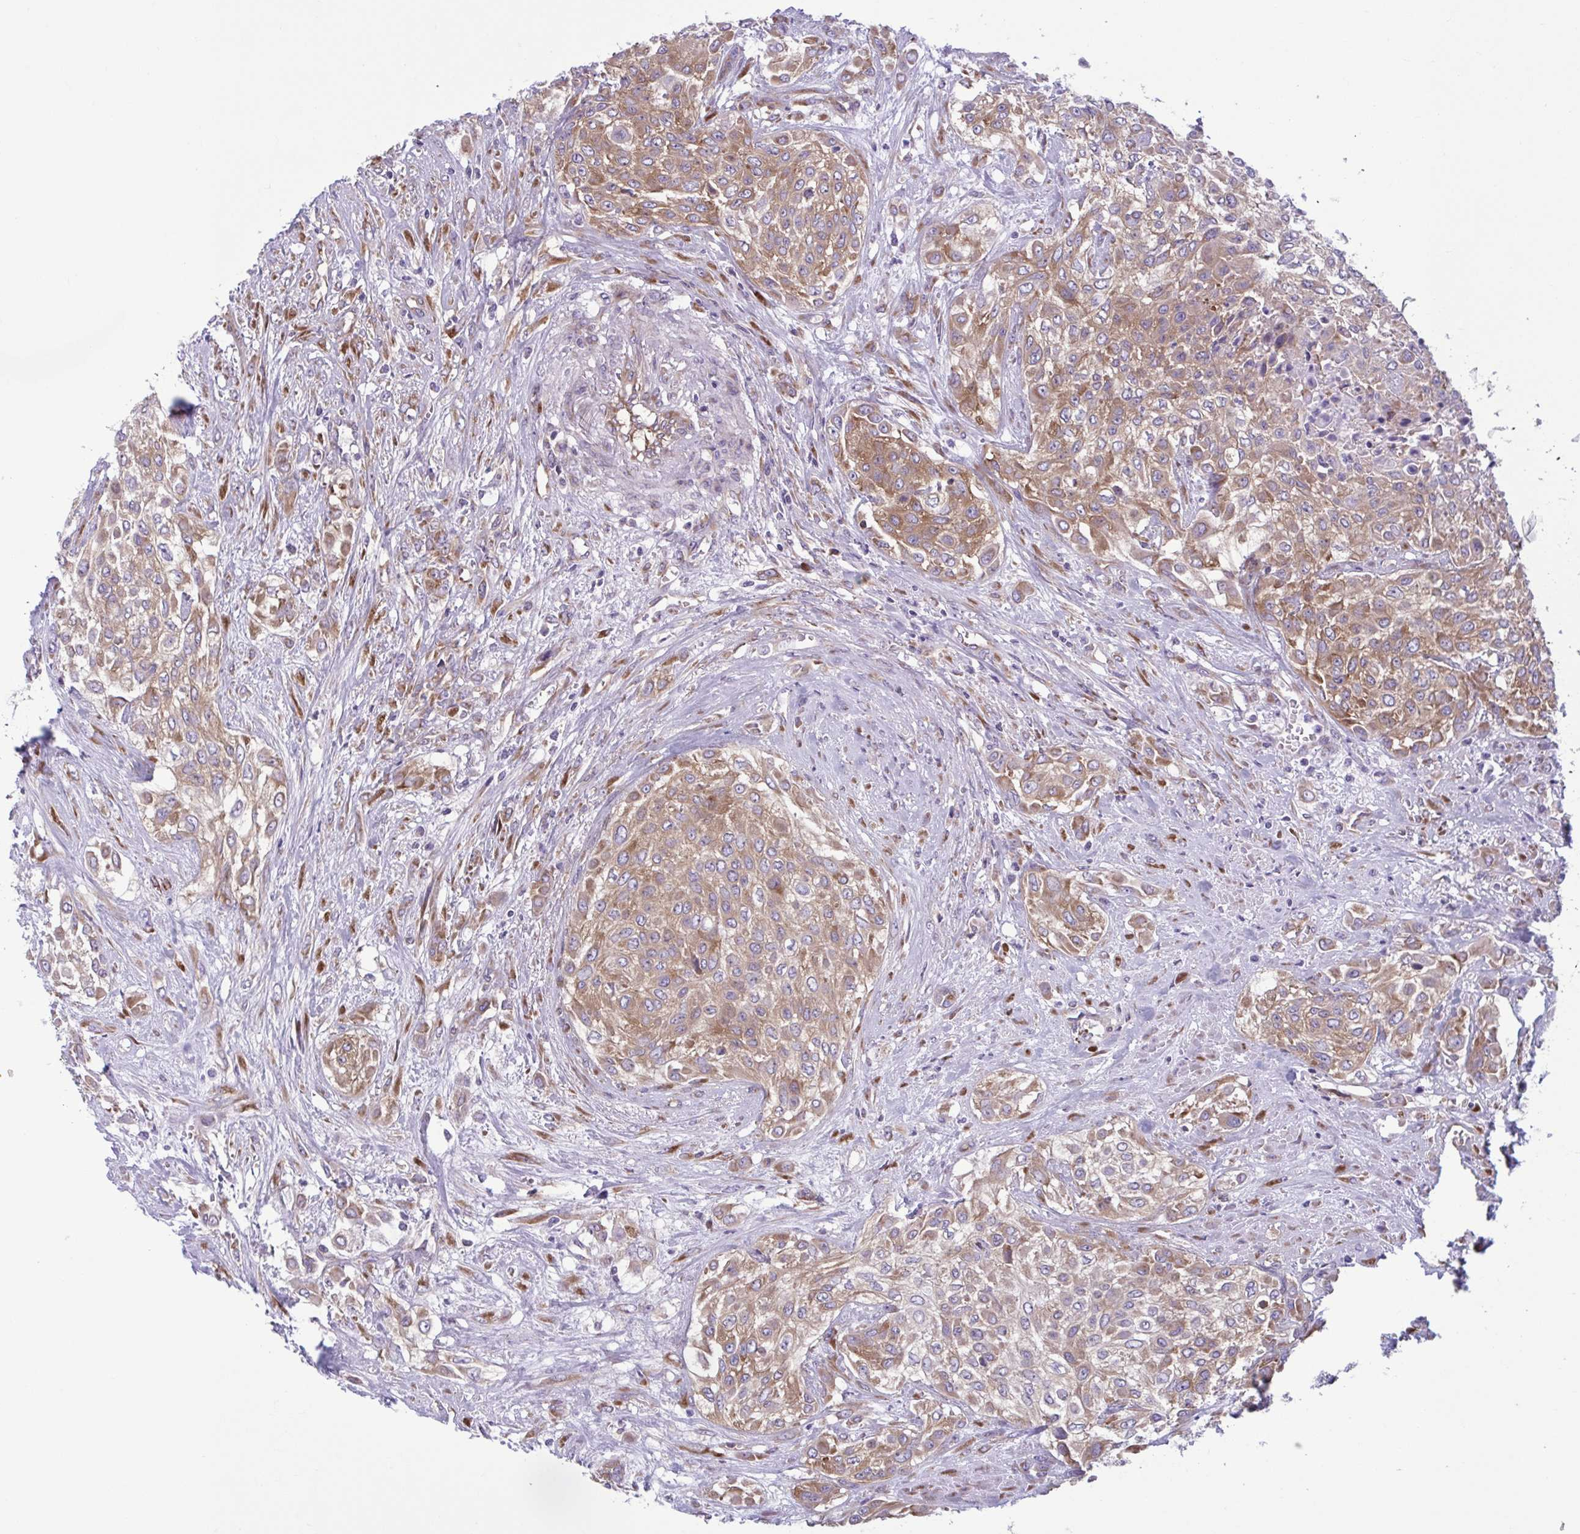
{"staining": {"intensity": "moderate", "quantity": ">75%", "location": "cytoplasmic/membranous"}, "tissue": "urothelial cancer", "cell_type": "Tumor cells", "image_type": "cancer", "snomed": [{"axis": "morphology", "description": "Urothelial carcinoma, High grade"}, {"axis": "topography", "description": "Urinary bladder"}], "caption": "Immunohistochemistry (IHC) histopathology image of neoplastic tissue: urothelial carcinoma (high-grade) stained using immunohistochemistry demonstrates medium levels of moderate protein expression localized specifically in the cytoplasmic/membranous of tumor cells, appearing as a cytoplasmic/membranous brown color.", "gene": "RPS16", "patient": {"sex": "male", "age": 57}}